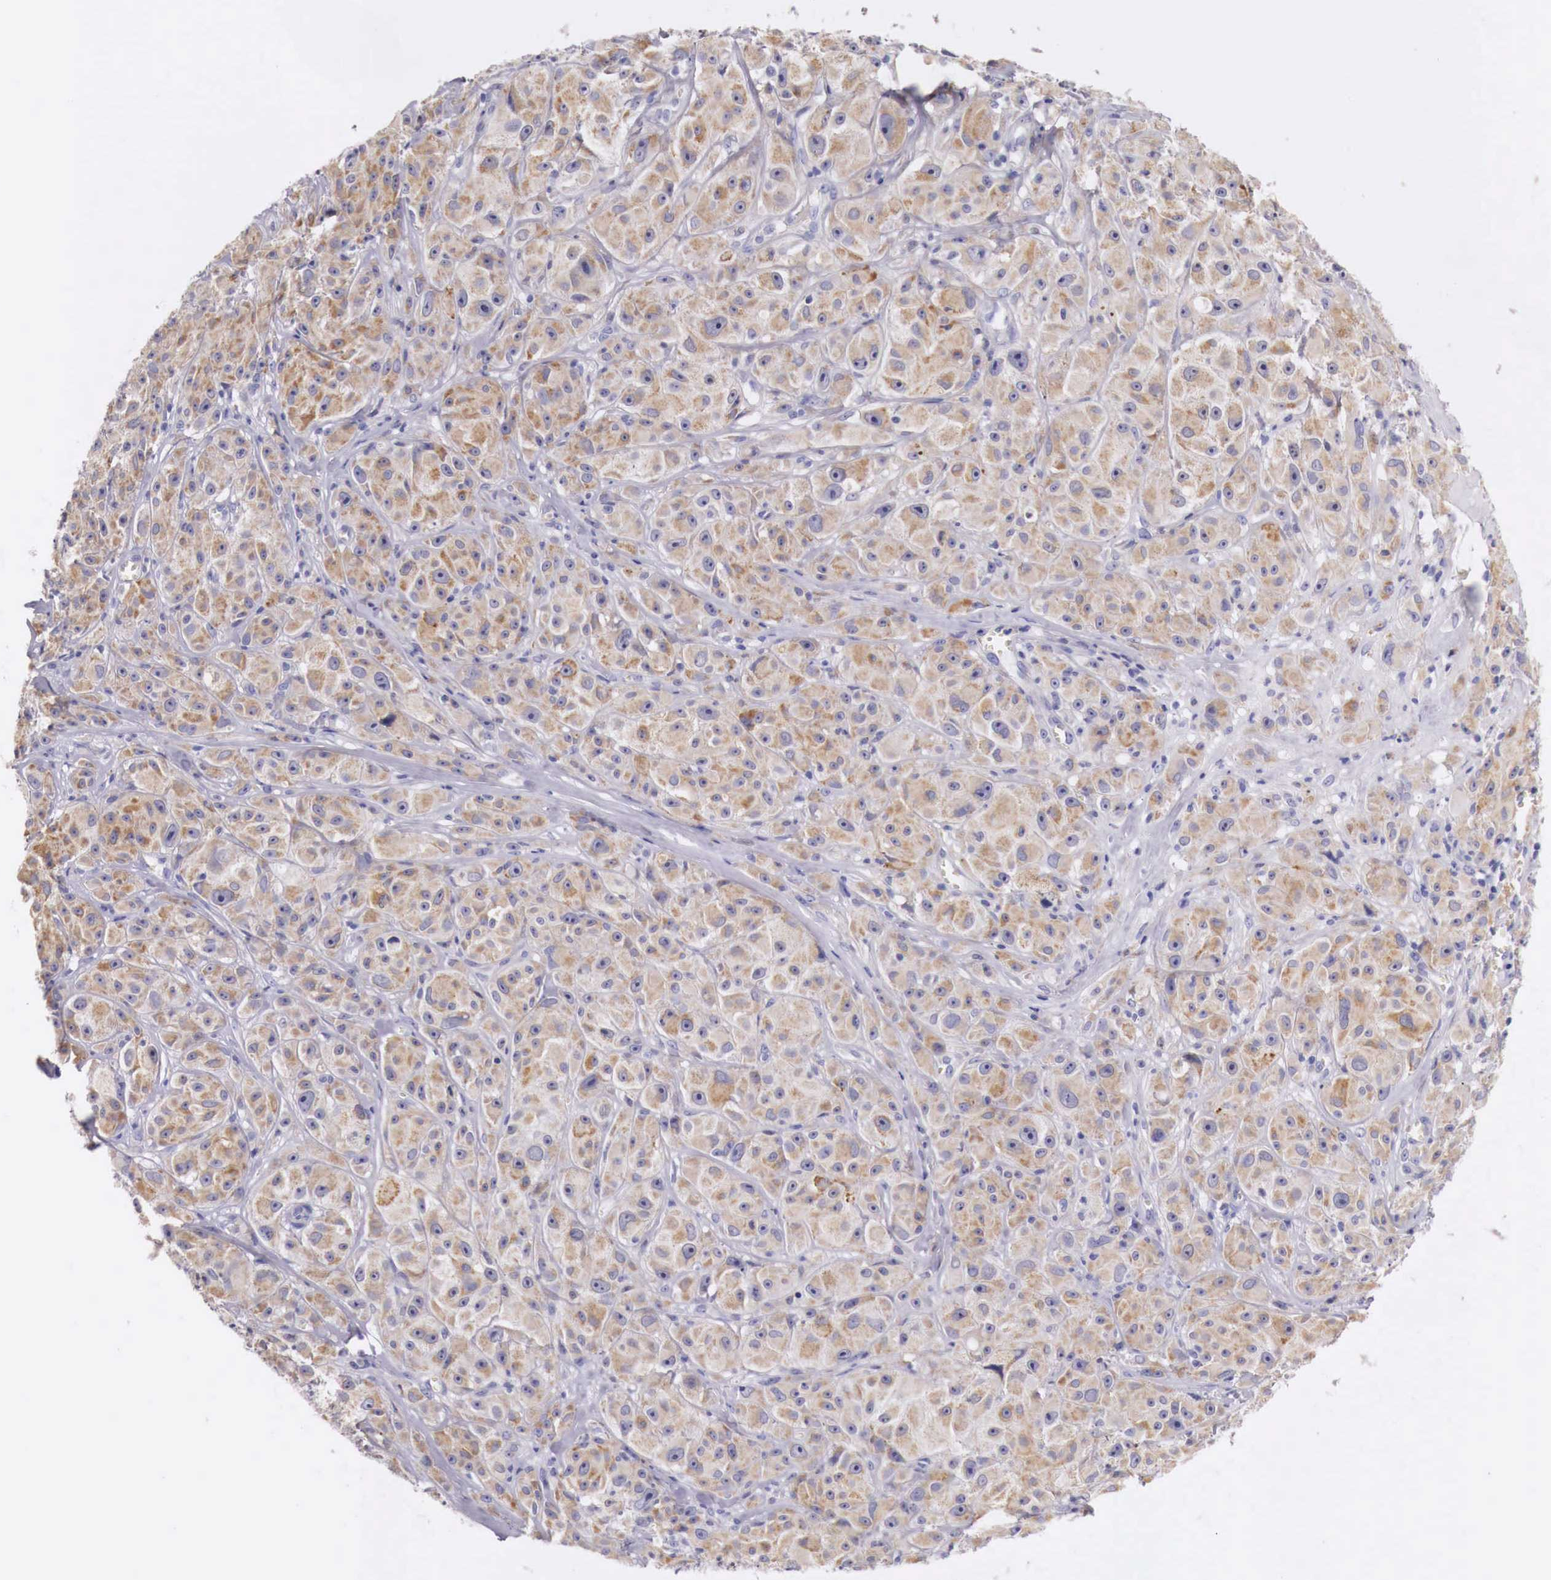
{"staining": {"intensity": "weak", "quantity": ">75%", "location": "cytoplasmic/membranous"}, "tissue": "melanoma", "cell_type": "Tumor cells", "image_type": "cancer", "snomed": [{"axis": "morphology", "description": "Malignant melanoma, NOS"}, {"axis": "topography", "description": "Skin"}], "caption": "DAB immunohistochemical staining of human malignant melanoma demonstrates weak cytoplasmic/membranous protein staining in about >75% of tumor cells.", "gene": "NREP", "patient": {"sex": "male", "age": 56}}